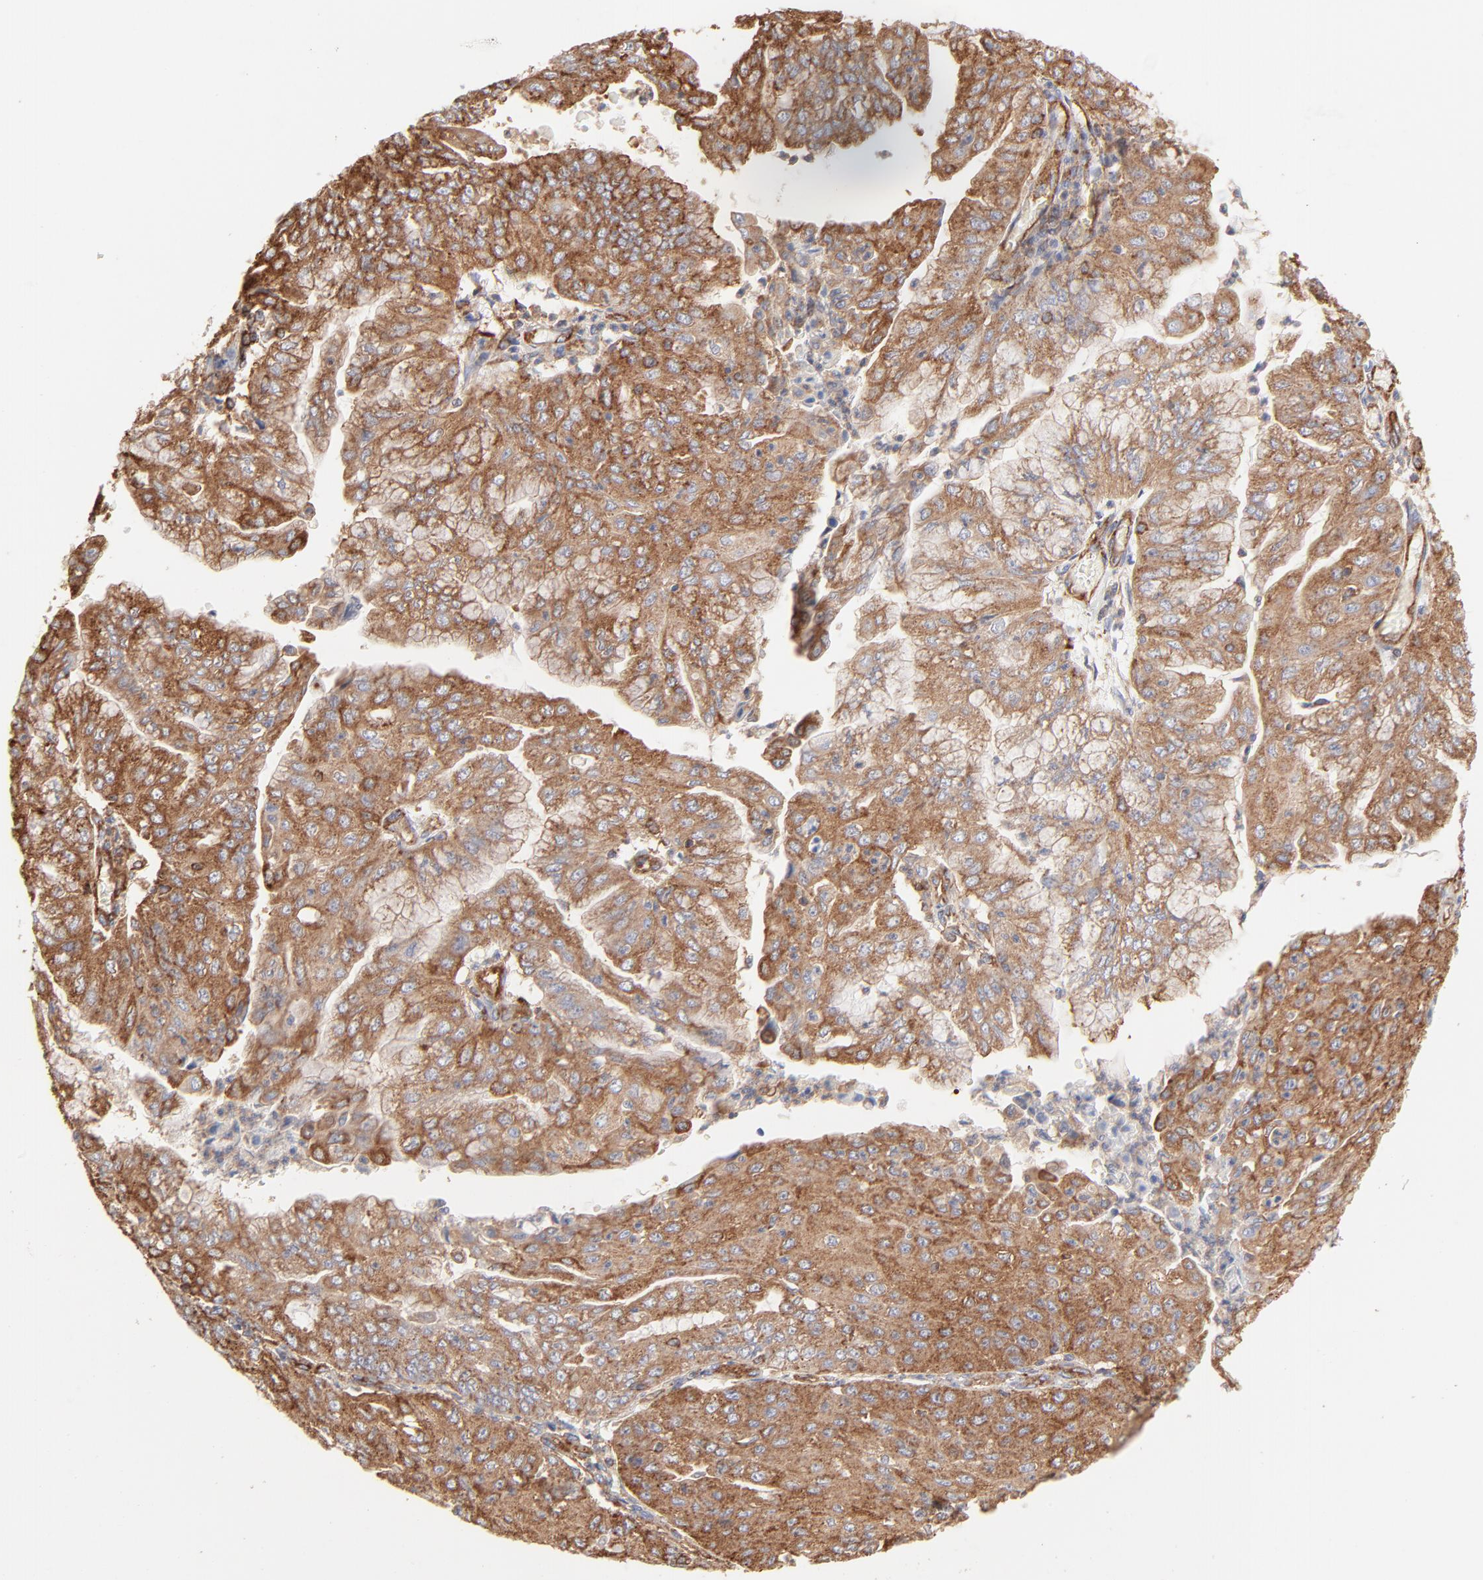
{"staining": {"intensity": "strong", "quantity": ">75%", "location": "cytoplasmic/membranous"}, "tissue": "endometrial cancer", "cell_type": "Tumor cells", "image_type": "cancer", "snomed": [{"axis": "morphology", "description": "Adenocarcinoma, NOS"}, {"axis": "topography", "description": "Endometrium"}], "caption": "A photomicrograph of endometrial cancer stained for a protein displays strong cytoplasmic/membranous brown staining in tumor cells.", "gene": "CLTB", "patient": {"sex": "female", "age": 79}}